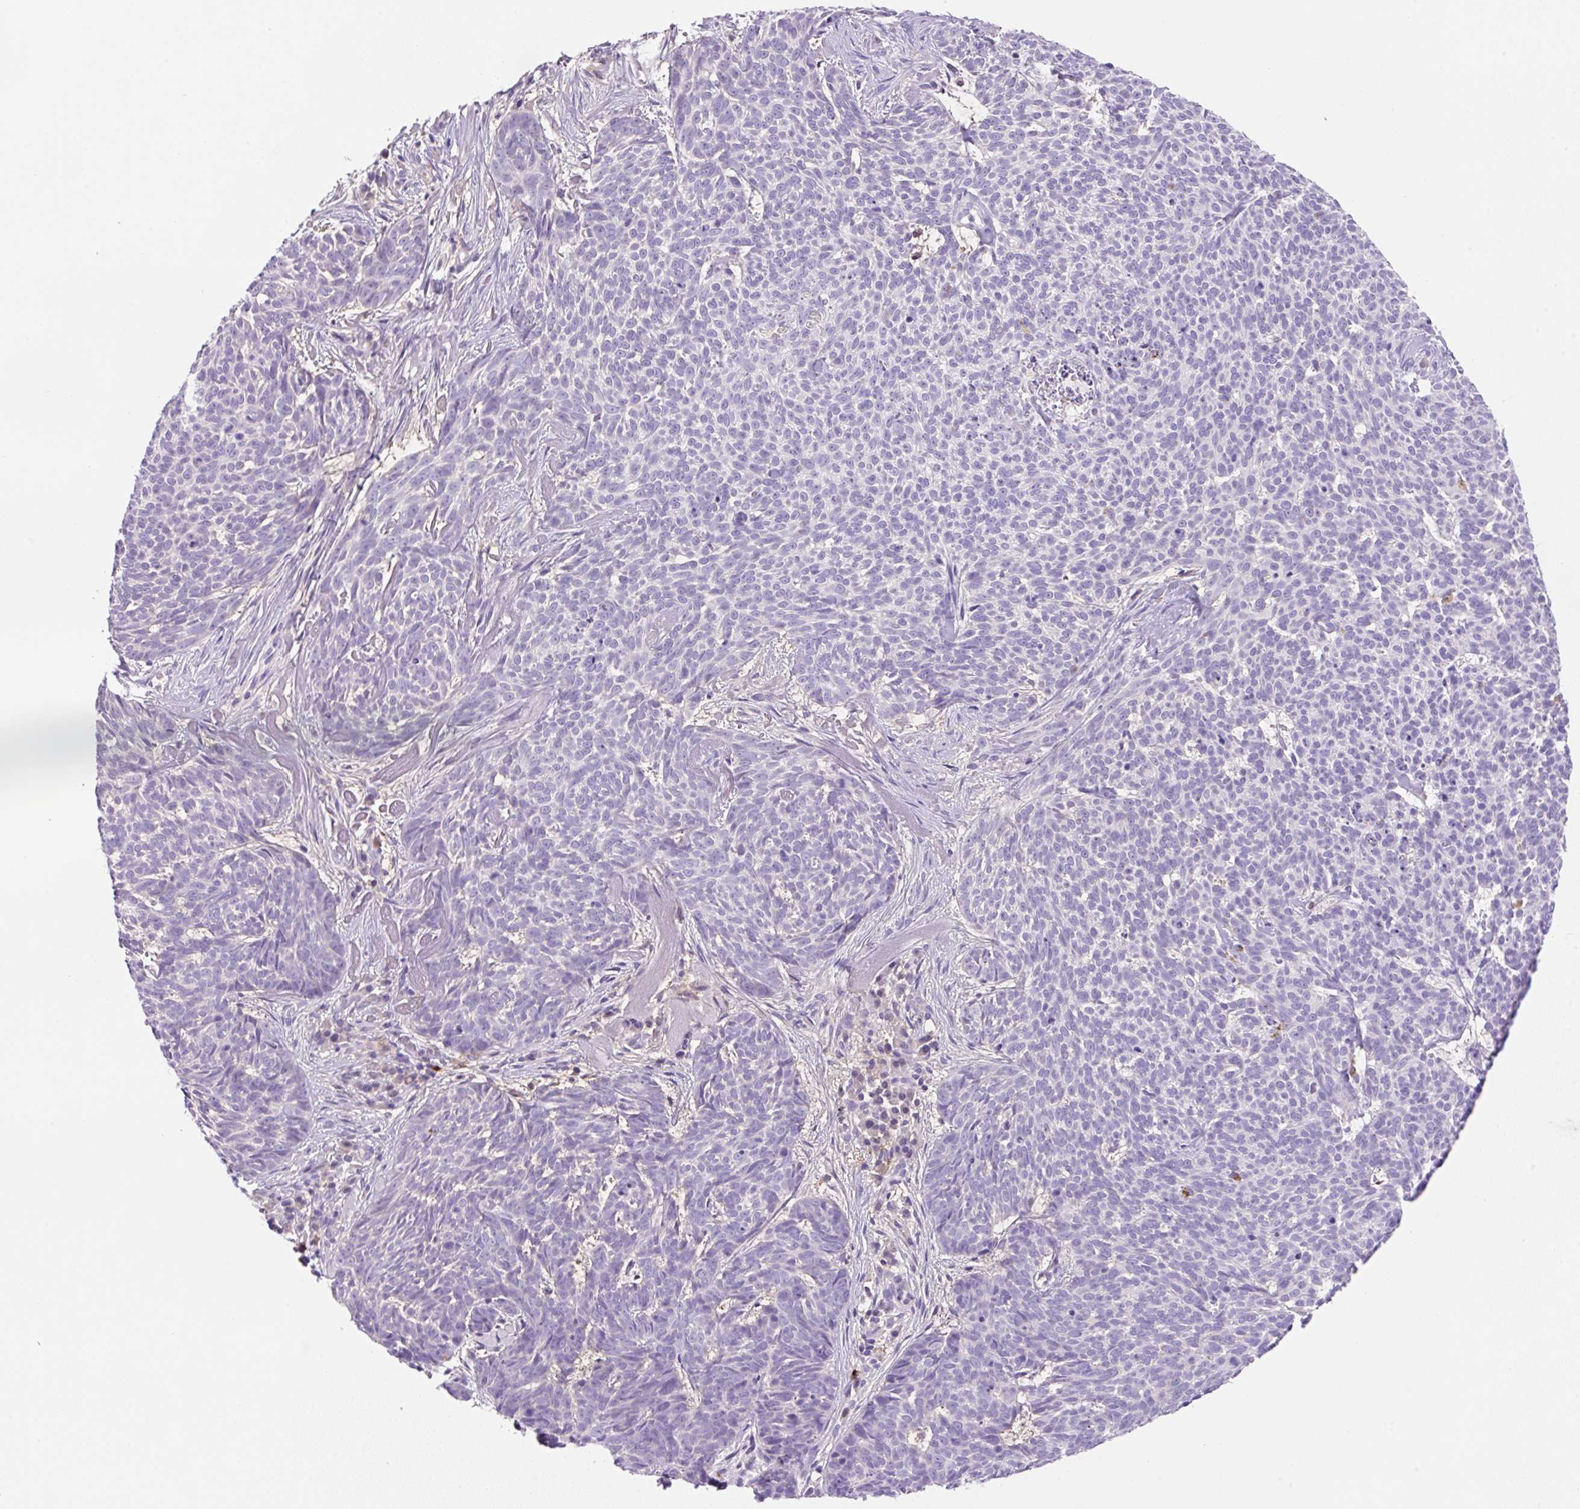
{"staining": {"intensity": "negative", "quantity": "none", "location": "none"}, "tissue": "skin cancer", "cell_type": "Tumor cells", "image_type": "cancer", "snomed": [{"axis": "morphology", "description": "Basal cell carcinoma"}, {"axis": "topography", "description": "Skin"}], "caption": "High power microscopy photomicrograph of an immunohistochemistry micrograph of skin cancer, revealing no significant staining in tumor cells.", "gene": "TDRD15", "patient": {"sex": "female", "age": 93}}